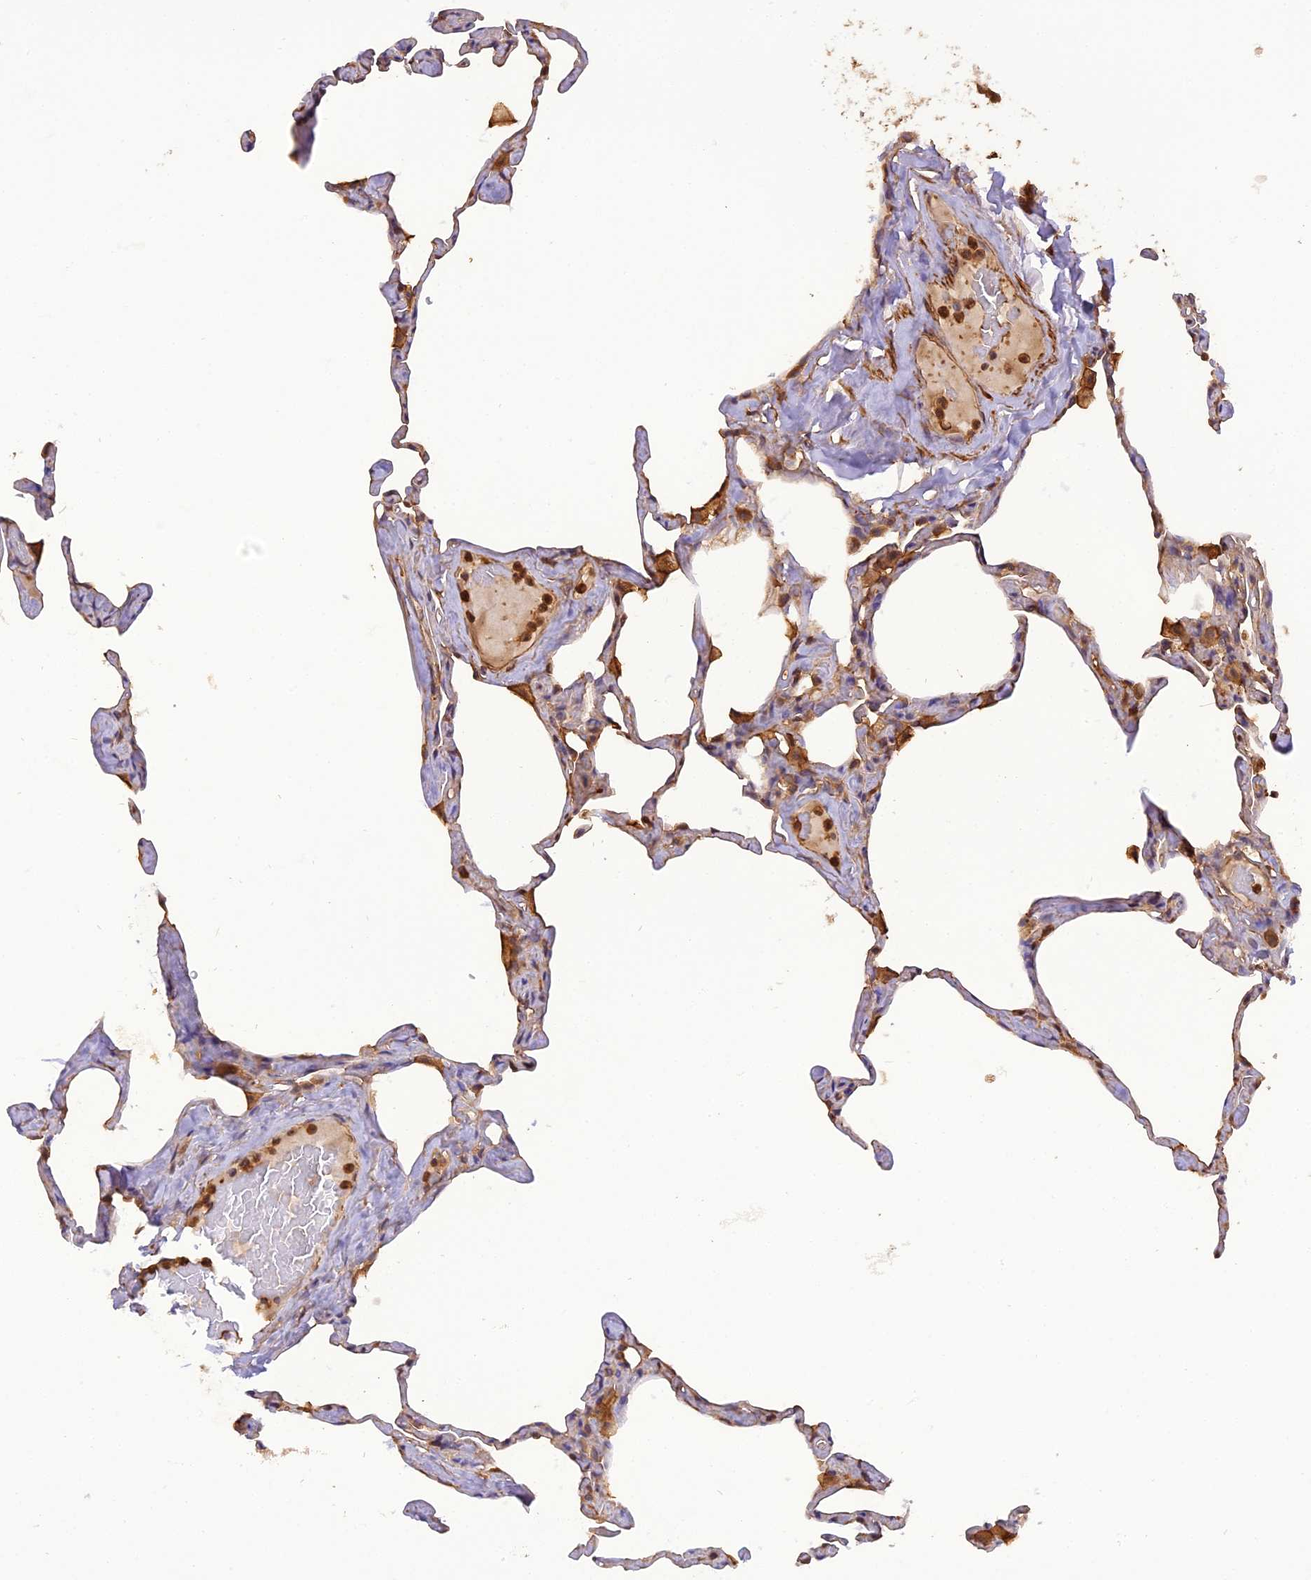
{"staining": {"intensity": "negative", "quantity": "none", "location": "none"}, "tissue": "lung", "cell_type": "Alveolar cells", "image_type": "normal", "snomed": [{"axis": "morphology", "description": "Normal tissue, NOS"}, {"axis": "topography", "description": "Lung"}], "caption": "Histopathology image shows no protein staining in alveolar cells of unremarkable lung.", "gene": "STOML1", "patient": {"sex": "male", "age": 65}}